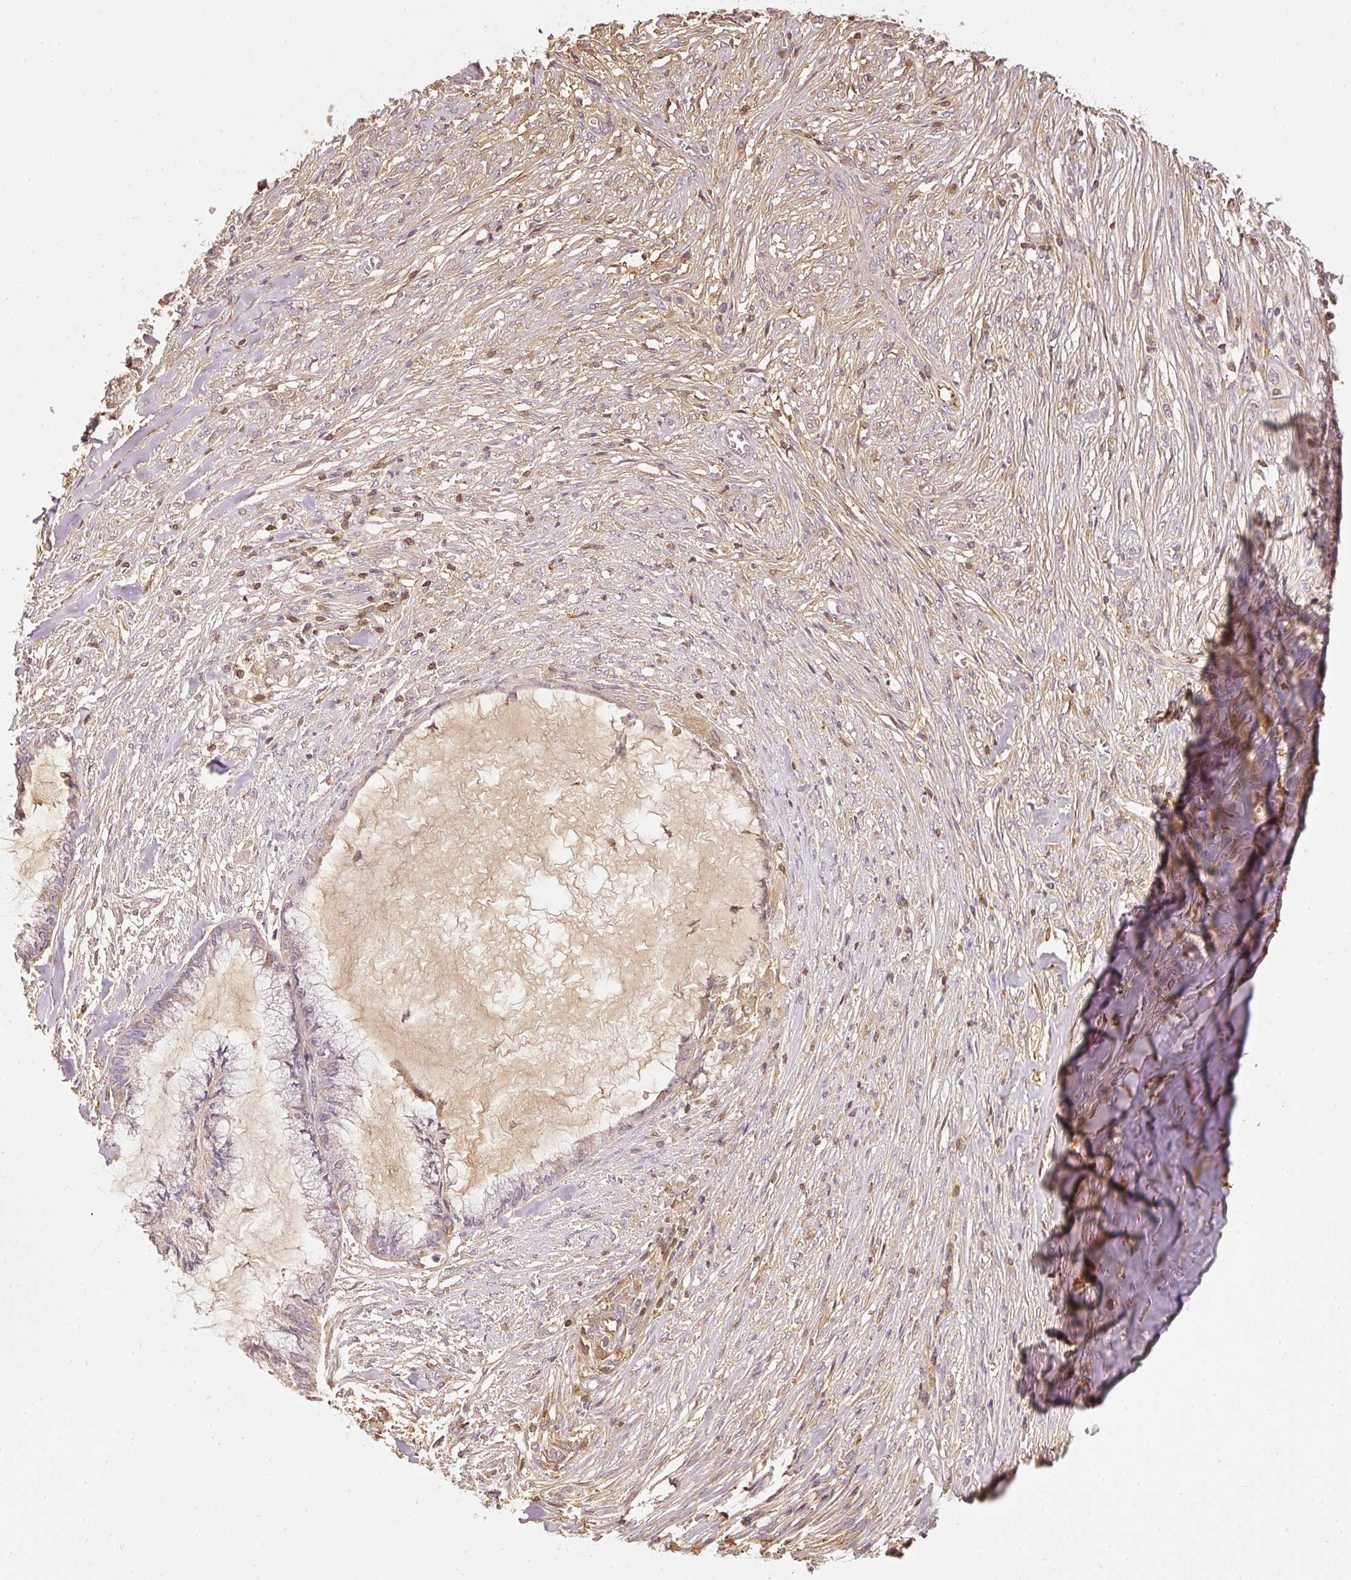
{"staining": {"intensity": "weak", "quantity": "<25%", "location": "cytoplasmic/membranous"}, "tissue": "endometrial cancer", "cell_type": "Tumor cells", "image_type": "cancer", "snomed": [{"axis": "morphology", "description": "Adenocarcinoma, NOS"}, {"axis": "topography", "description": "Endometrium"}], "caption": "IHC micrograph of human endometrial adenocarcinoma stained for a protein (brown), which reveals no staining in tumor cells. Brightfield microscopy of immunohistochemistry stained with DAB (3,3'-diaminobenzidine) (brown) and hematoxylin (blue), captured at high magnification.", "gene": "EVL", "patient": {"sex": "female", "age": 86}}